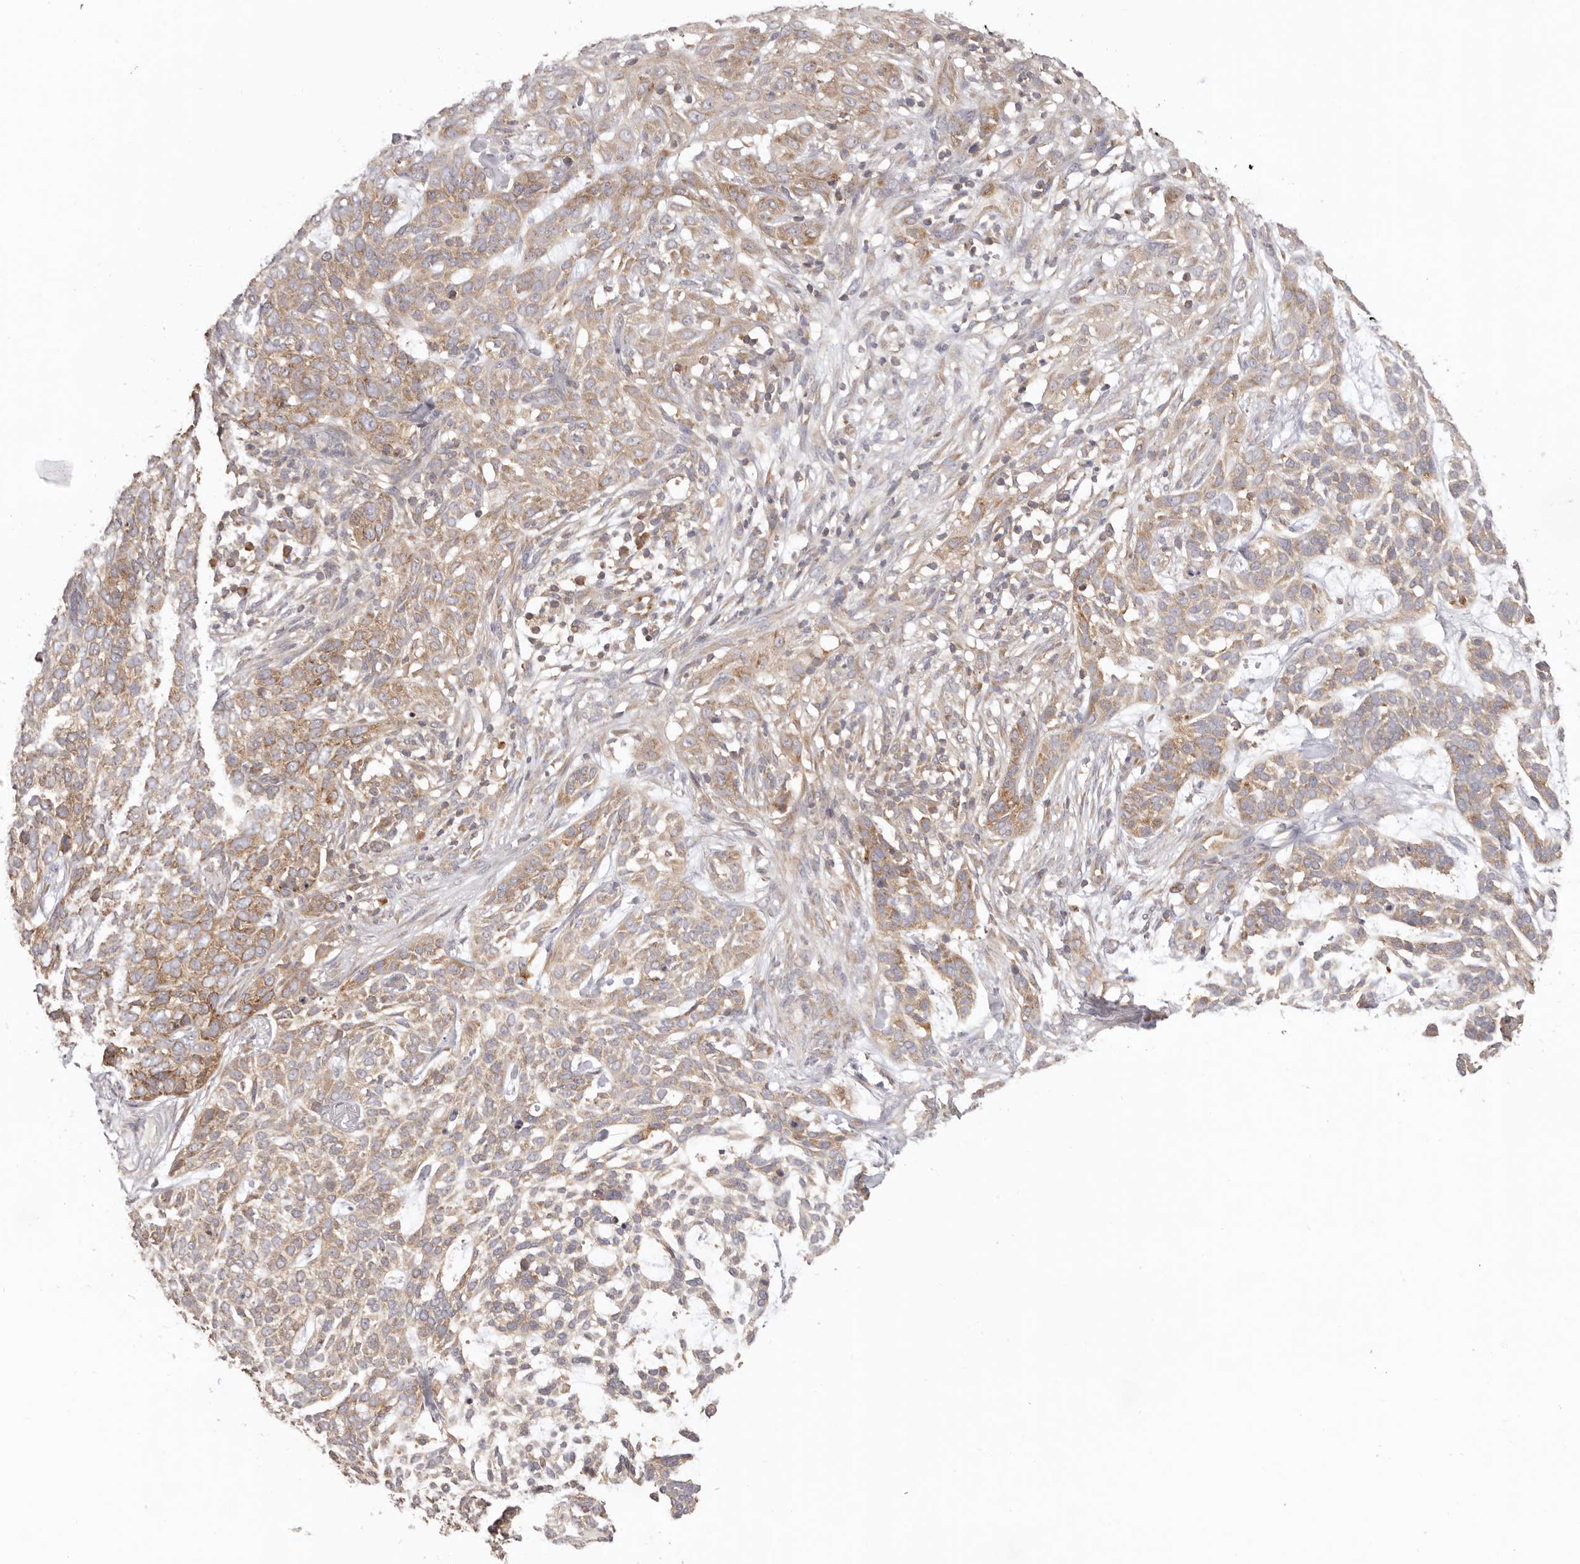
{"staining": {"intensity": "weak", "quantity": ">75%", "location": "cytoplasmic/membranous"}, "tissue": "skin cancer", "cell_type": "Tumor cells", "image_type": "cancer", "snomed": [{"axis": "morphology", "description": "Basal cell carcinoma"}, {"axis": "topography", "description": "Skin"}], "caption": "High-magnification brightfield microscopy of skin cancer (basal cell carcinoma) stained with DAB (3,3'-diaminobenzidine) (brown) and counterstained with hematoxylin (blue). tumor cells exhibit weak cytoplasmic/membranous staining is present in about>75% of cells.", "gene": "EEF1E1", "patient": {"sex": "female", "age": 64}}